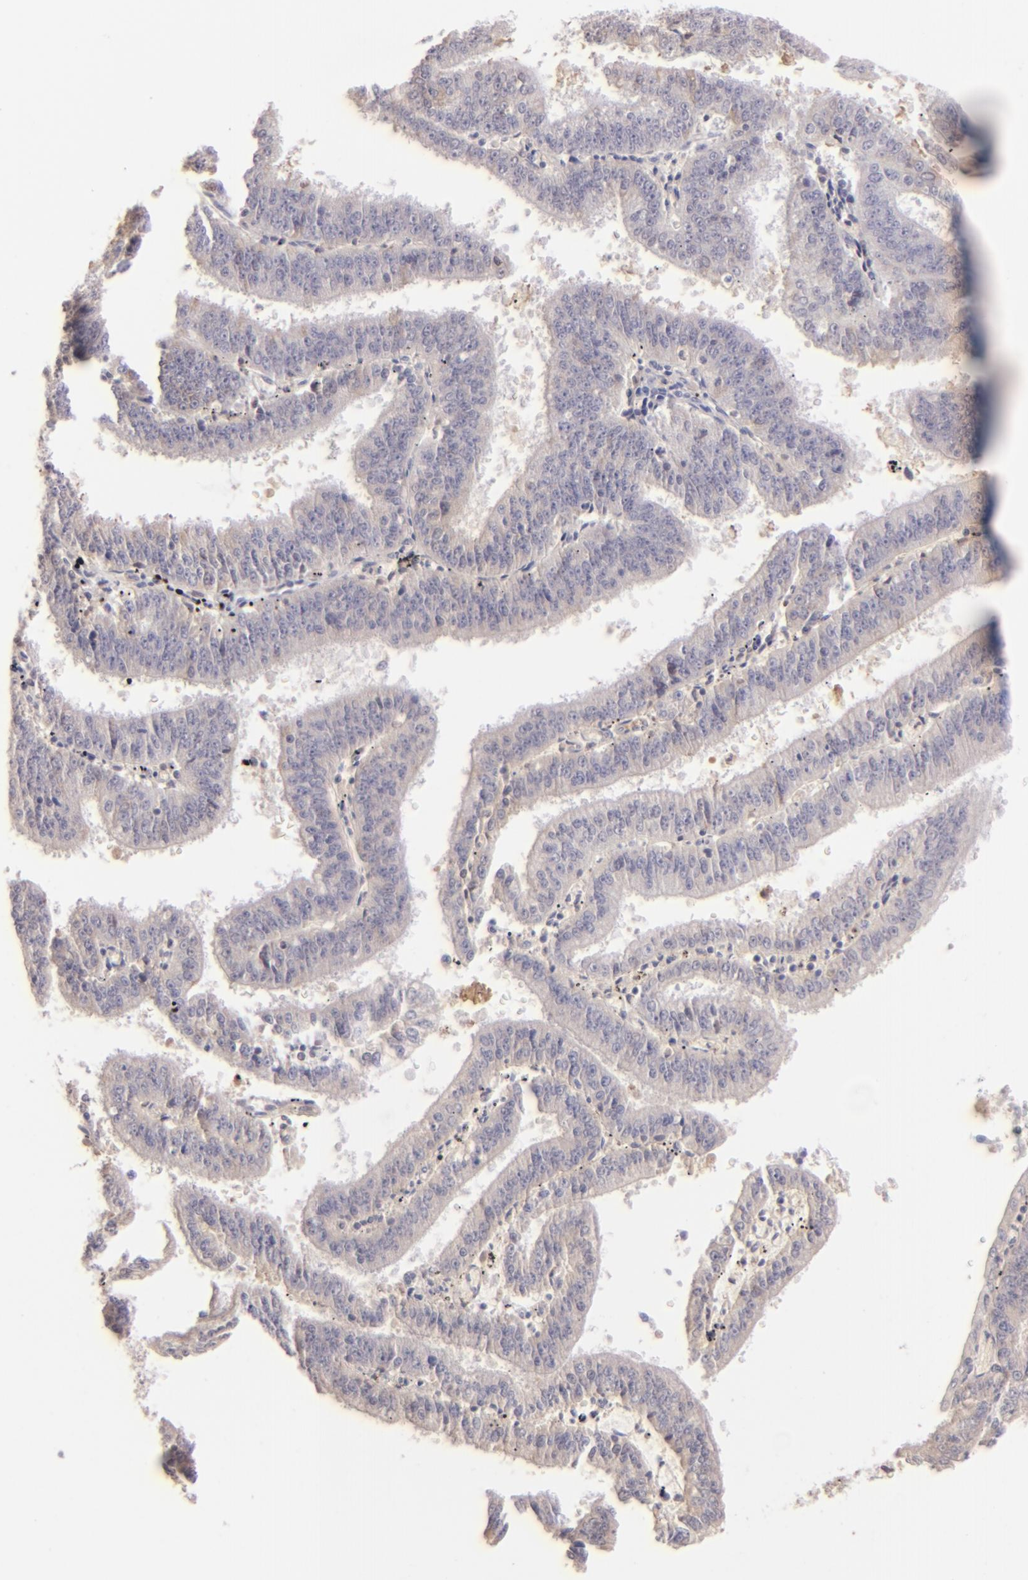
{"staining": {"intensity": "weak", "quantity": "25%-75%", "location": "cytoplasmic/membranous"}, "tissue": "endometrial cancer", "cell_type": "Tumor cells", "image_type": "cancer", "snomed": [{"axis": "morphology", "description": "Adenocarcinoma, NOS"}, {"axis": "topography", "description": "Endometrium"}], "caption": "This is an image of immunohistochemistry (IHC) staining of adenocarcinoma (endometrial), which shows weak staining in the cytoplasmic/membranous of tumor cells.", "gene": "MAGEA1", "patient": {"sex": "female", "age": 66}}